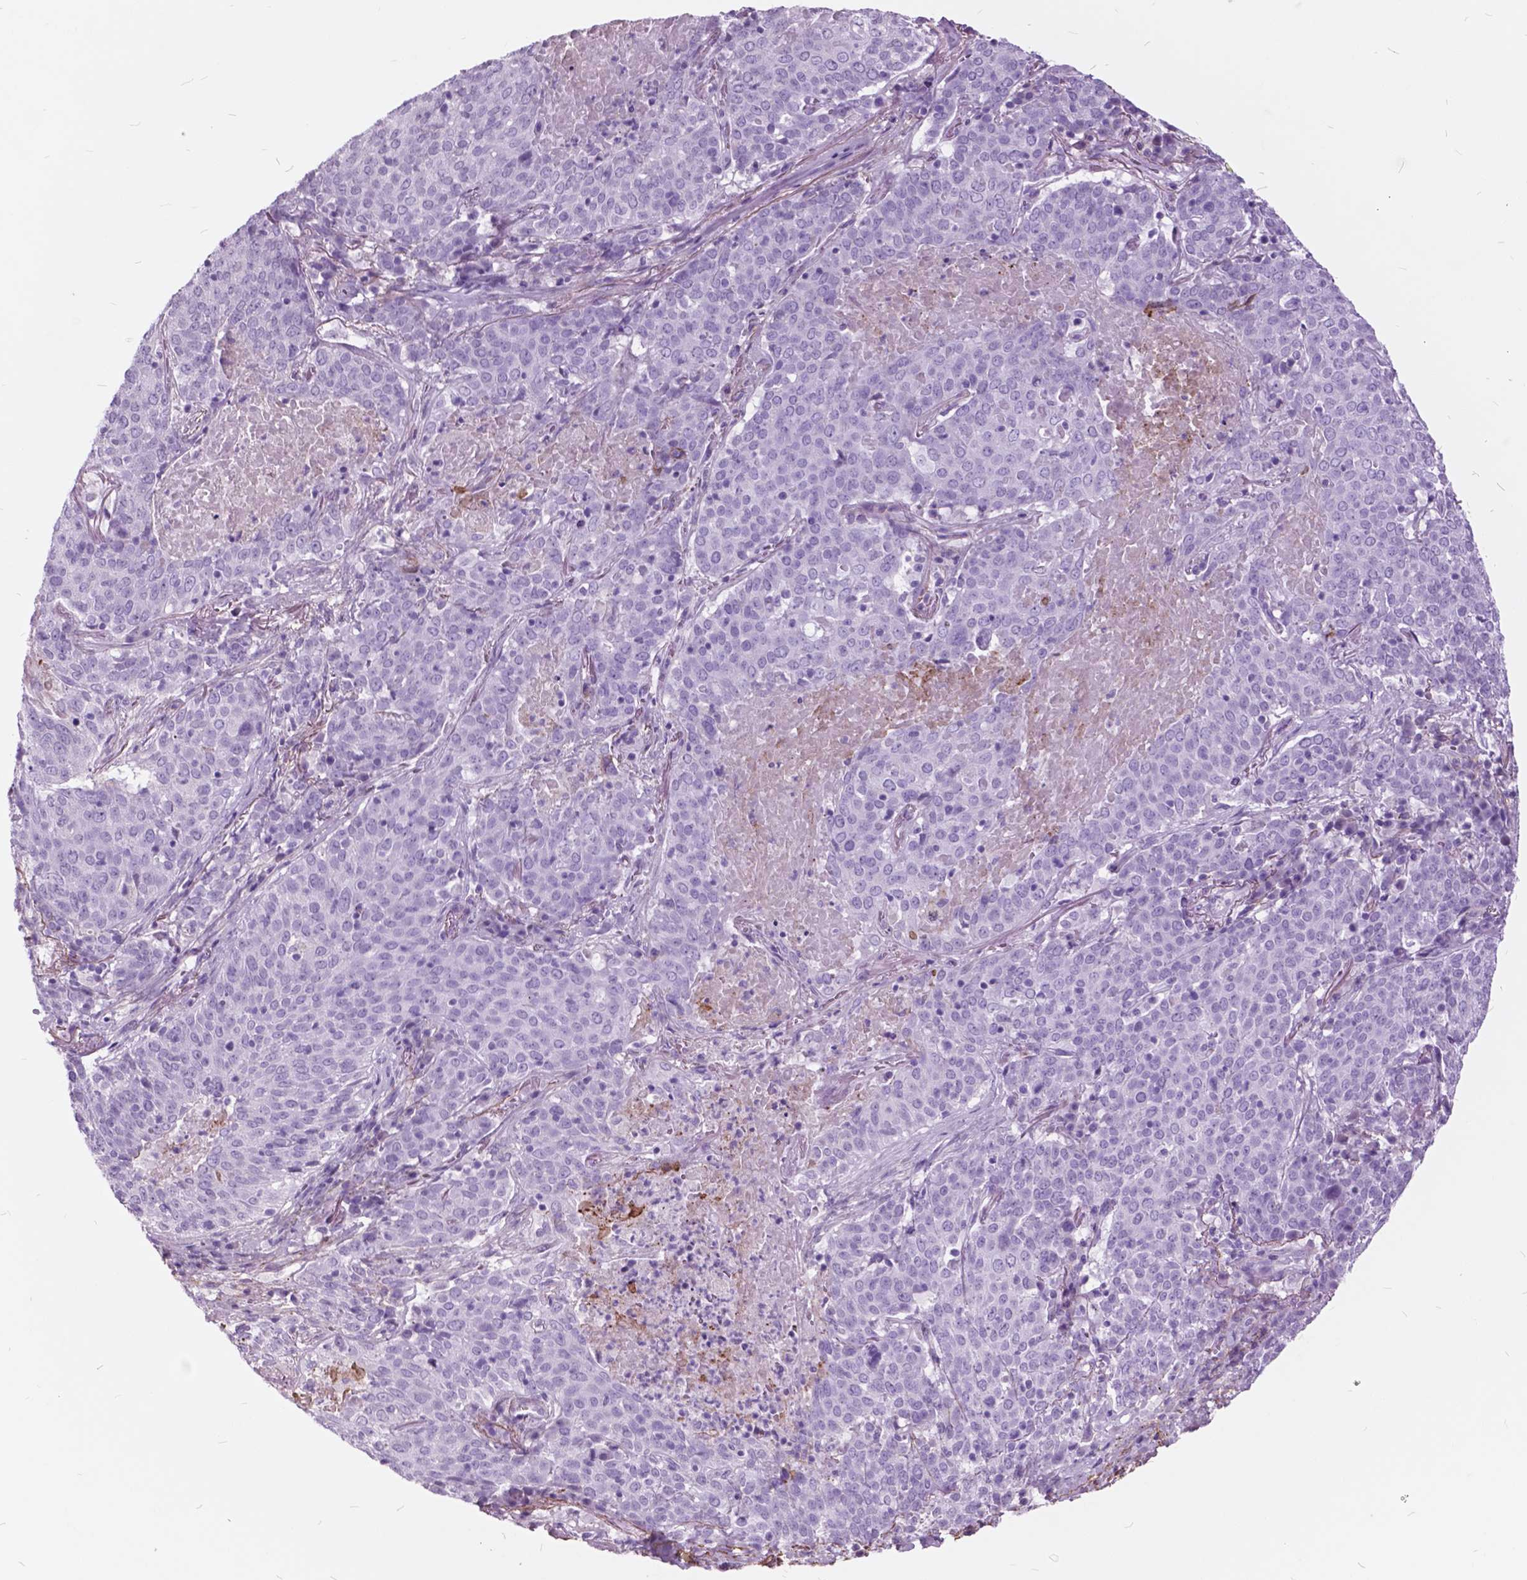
{"staining": {"intensity": "negative", "quantity": "none", "location": "none"}, "tissue": "lung cancer", "cell_type": "Tumor cells", "image_type": "cancer", "snomed": [{"axis": "morphology", "description": "Squamous cell carcinoma, NOS"}, {"axis": "topography", "description": "Lung"}], "caption": "Immunohistochemistry (IHC) image of lung cancer (squamous cell carcinoma) stained for a protein (brown), which reveals no staining in tumor cells. Nuclei are stained in blue.", "gene": "GDF9", "patient": {"sex": "male", "age": 82}}